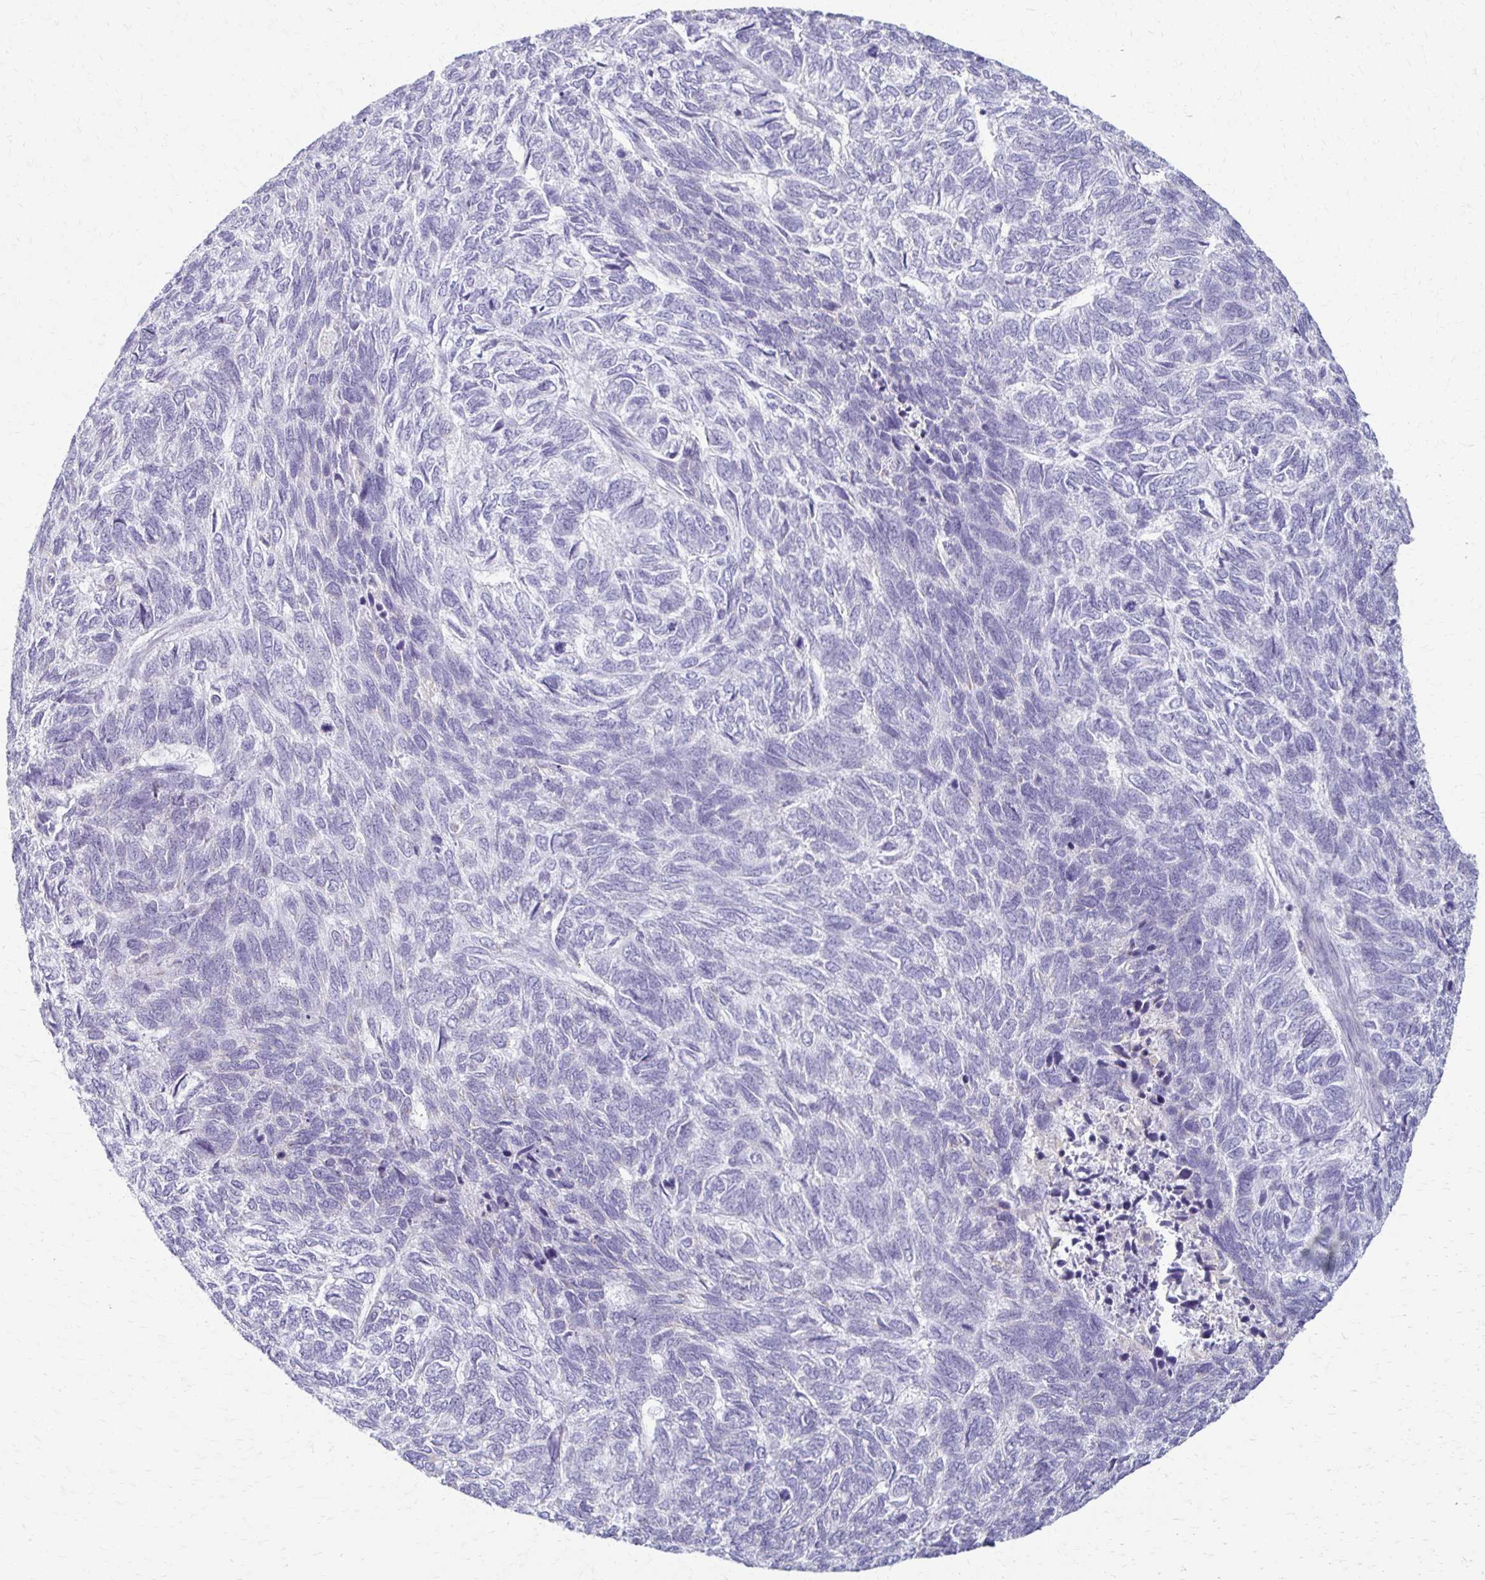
{"staining": {"intensity": "negative", "quantity": "none", "location": "none"}, "tissue": "skin cancer", "cell_type": "Tumor cells", "image_type": "cancer", "snomed": [{"axis": "morphology", "description": "Basal cell carcinoma"}, {"axis": "topography", "description": "Skin"}], "caption": "Immunohistochemistry (IHC) histopathology image of neoplastic tissue: human skin cancer stained with DAB (3,3'-diaminobenzidine) exhibits no significant protein positivity in tumor cells.", "gene": "FCGR2B", "patient": {"sex": "female", "age": 65}}